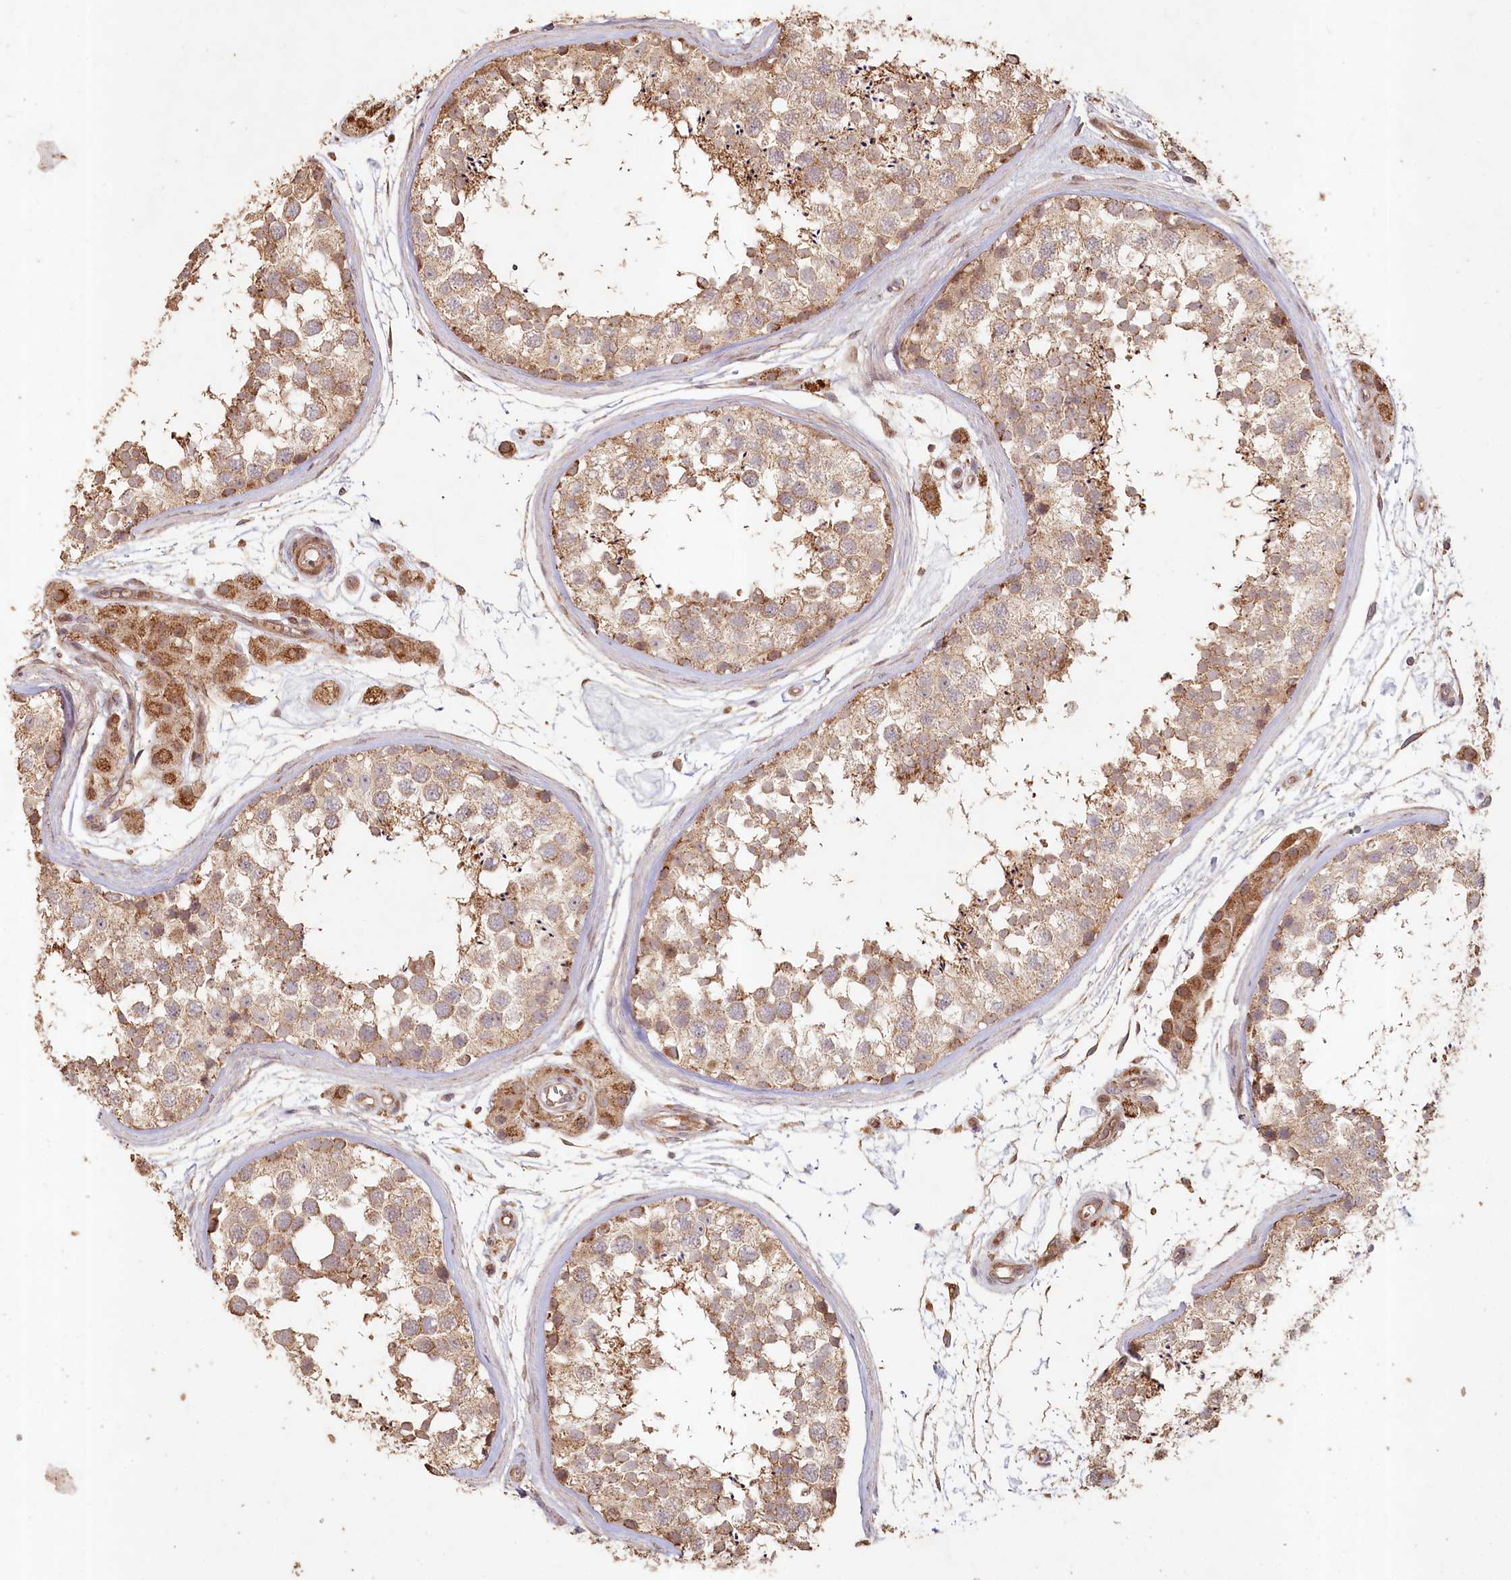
{"staining": {"intensity": "moderate", "quantity": ">75%", "location": "cytoplasmic/membranous"}, "tissue": "testis", "cell_type": "Cells in seminiferous ducts", "image_type": "normal", "snomed": [{"axis": "morphology", "description": "Normal tissue, NOS"}, {"axis": "topography", "description": "Testis"}], "caption": "A high-resolution photomicrograph shows IHC staining of unremarkable testis, which displays moderate cytoplasmic/membranous expression in approximately >75% of cells in seminiferous ducts.", "gene": "HAL", "patient": {"sex": "male", "age": 56}}